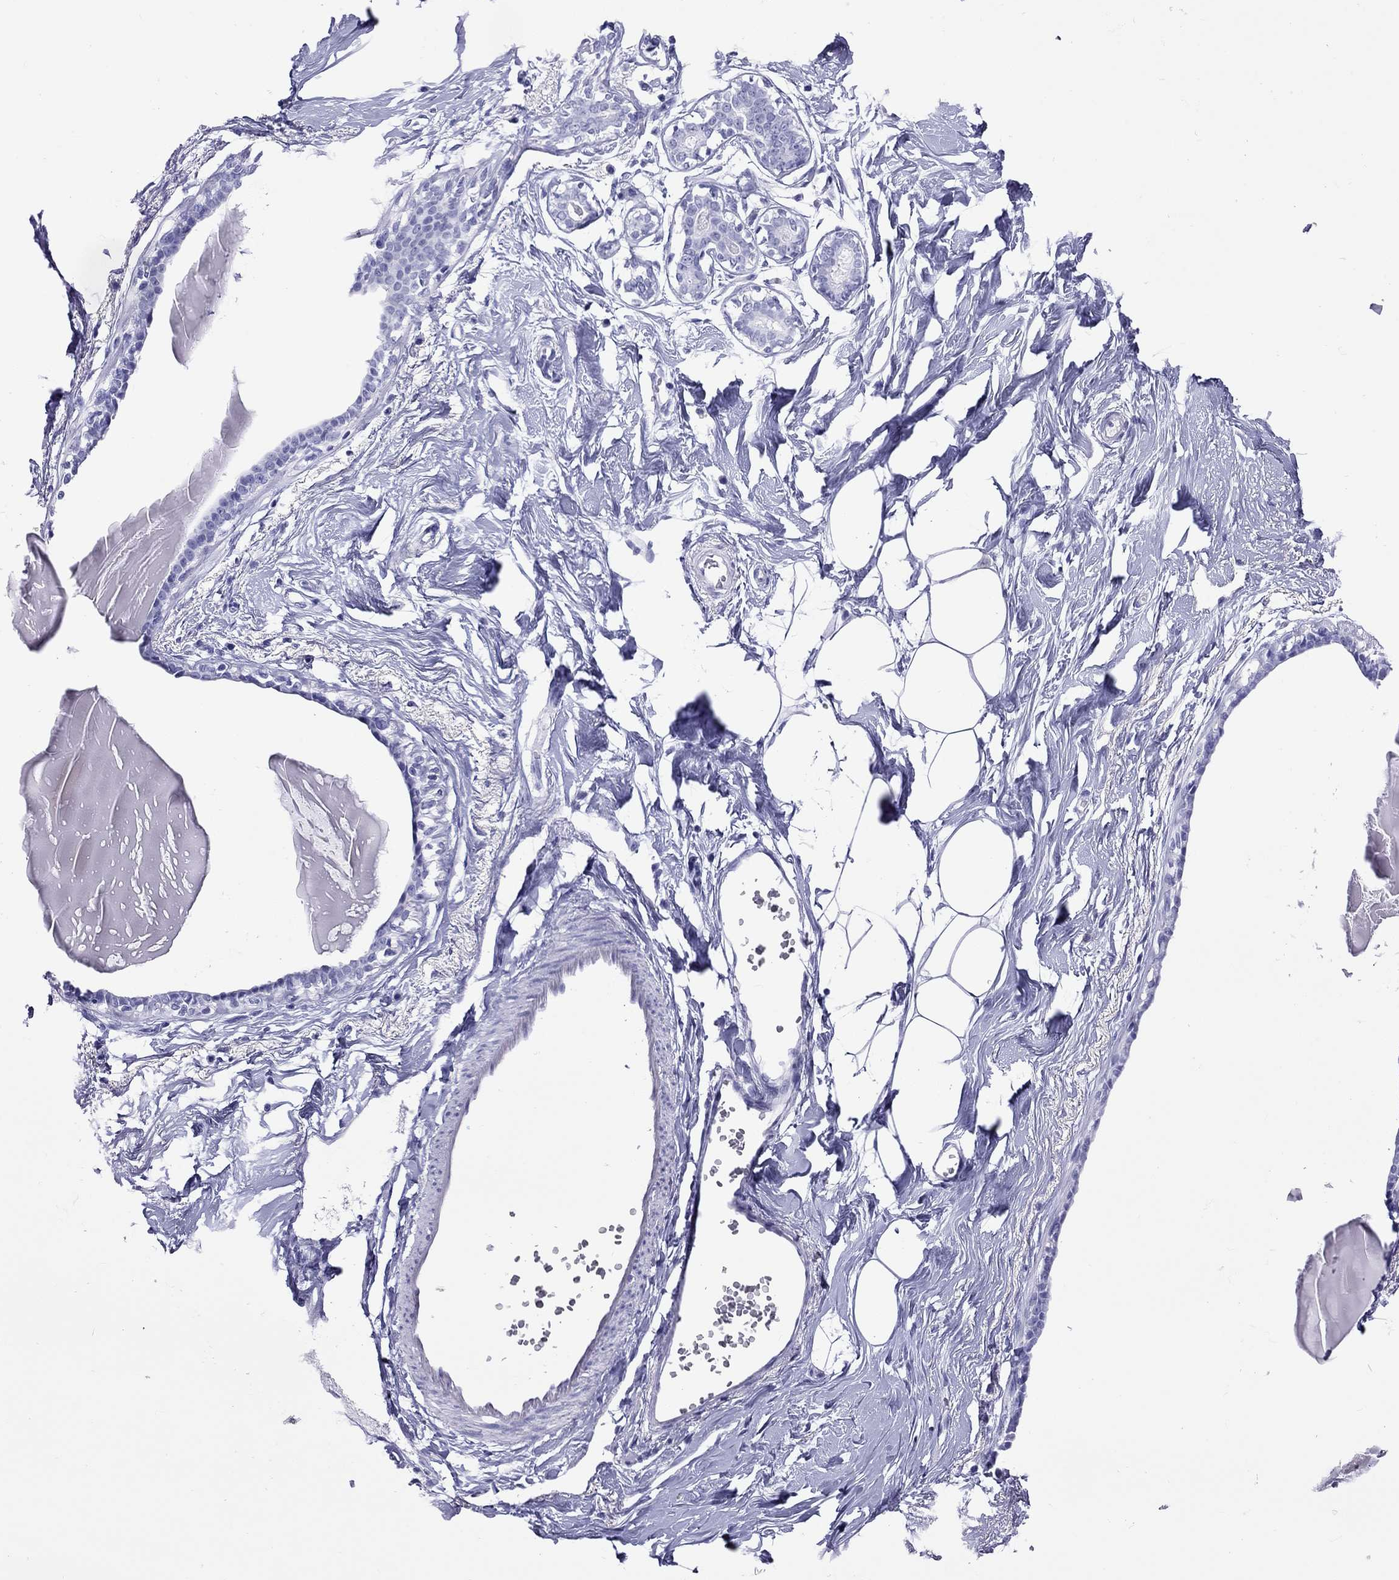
{"staining": {"intensity": "negative", "quantity": "none", "location": "none"}, "tissue": "breast", "cell_type": "Adipocytes", "image_type": "normal", "snomed": [{"axis": "morphology", "description": "Normal tissue, NOS"}, {"axis": "morphology", "description": "Lobular carcinoma, in situ"}, {"axis": "topography", "description": "Breast"}], "caption": "Histopathology image shows no protein expression in adipocytes of unremarkable breast.", "gene": "SLAMF1", "patient": {"sex": "female", "age": 35}}